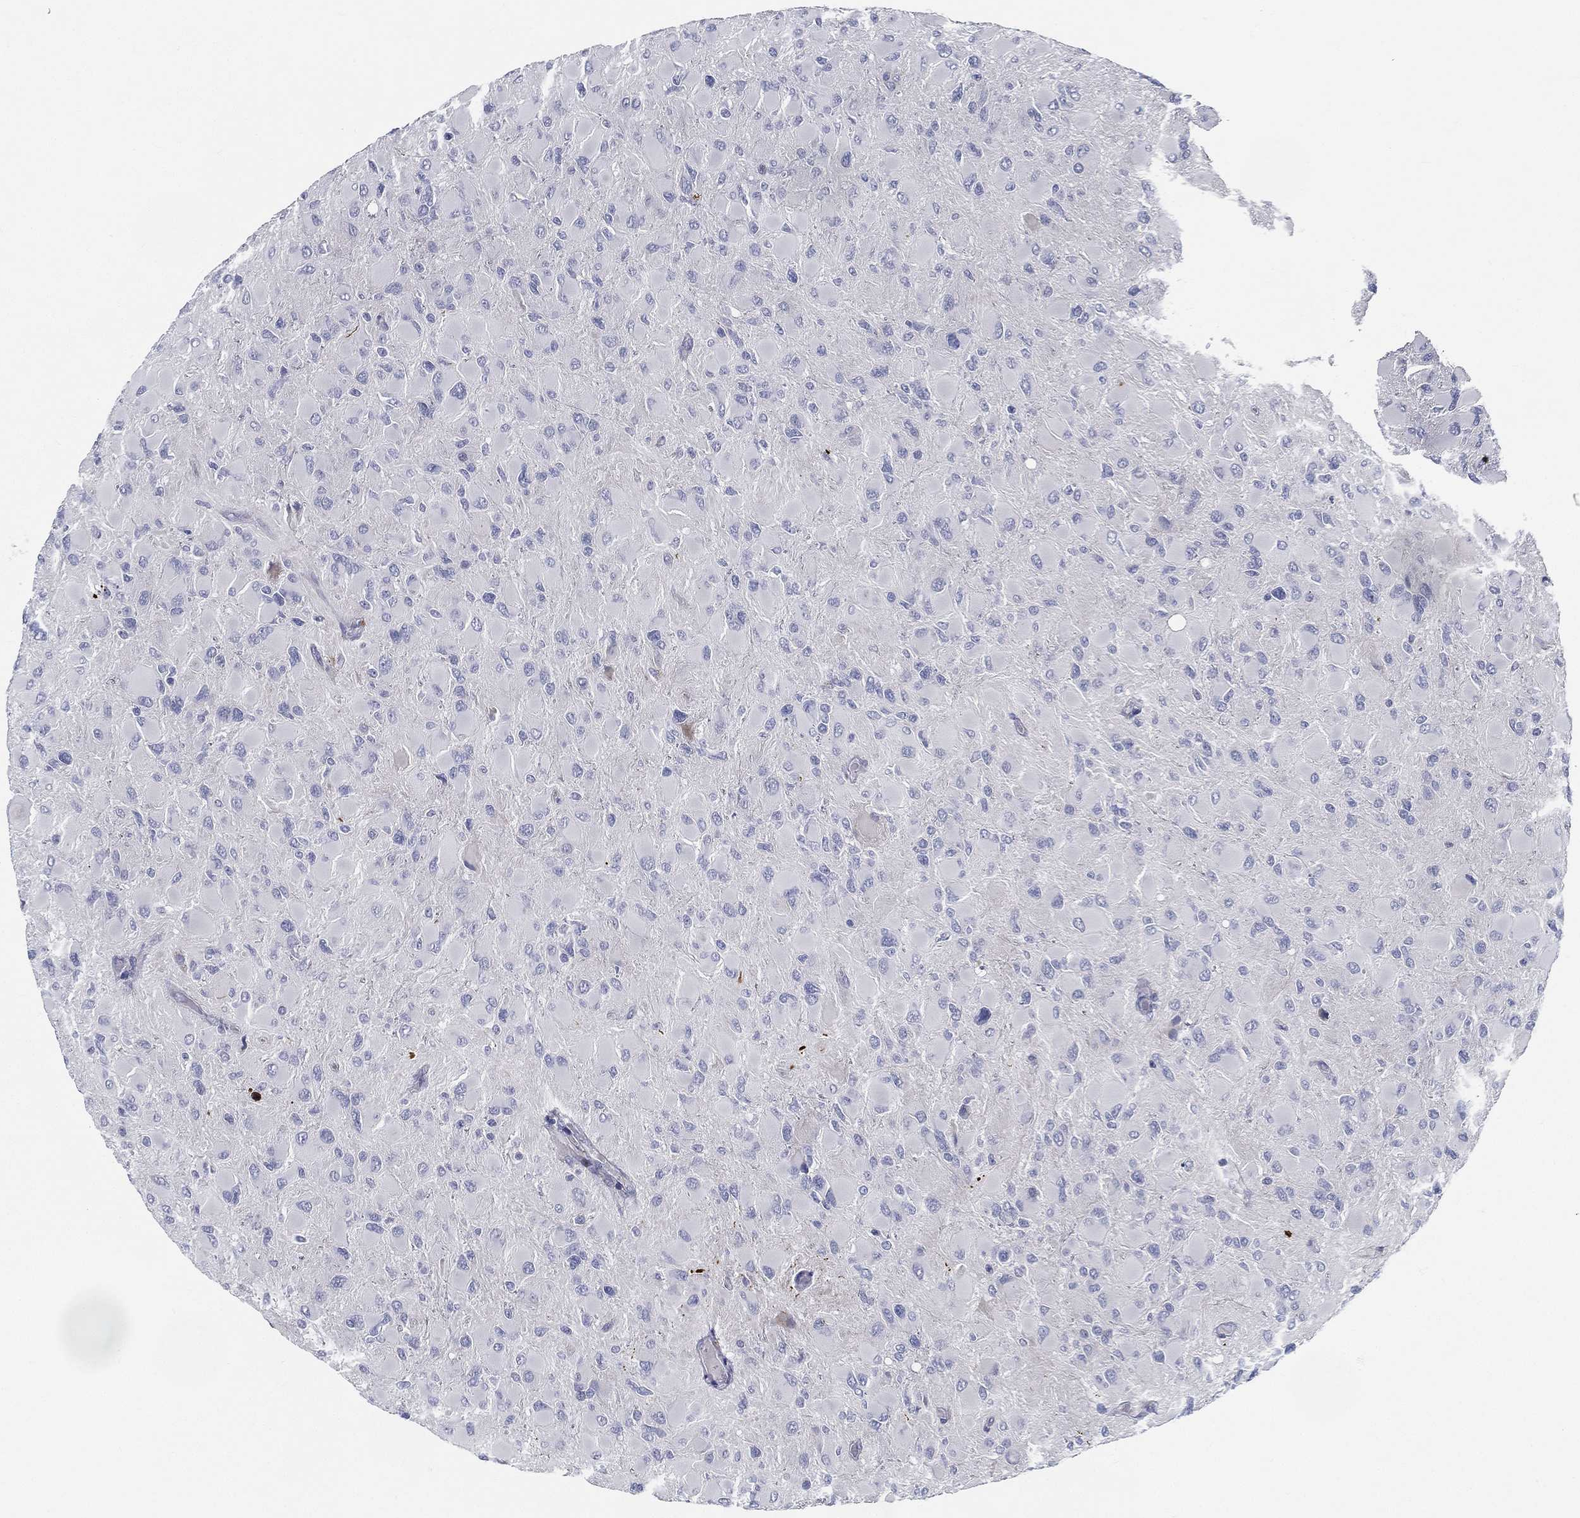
{"staining": {"intensity": "negative", "quantity": "none", "location": "none"}, "tissue": "glioma", "cell_type": "Tumor cells", "image_type": "cancer", "snomed": [{"axis": "morphology", "description": "Glioma, malignant, High grade"}, {"axis": "topography", "description": "Cerebral cortex"}], "caption": "The histopathology image reveals no staining of tumor cells in high-grade glioma (malignant).", "gene": "SPPL2C", "patient": {"sex": "female", "age": 36}}